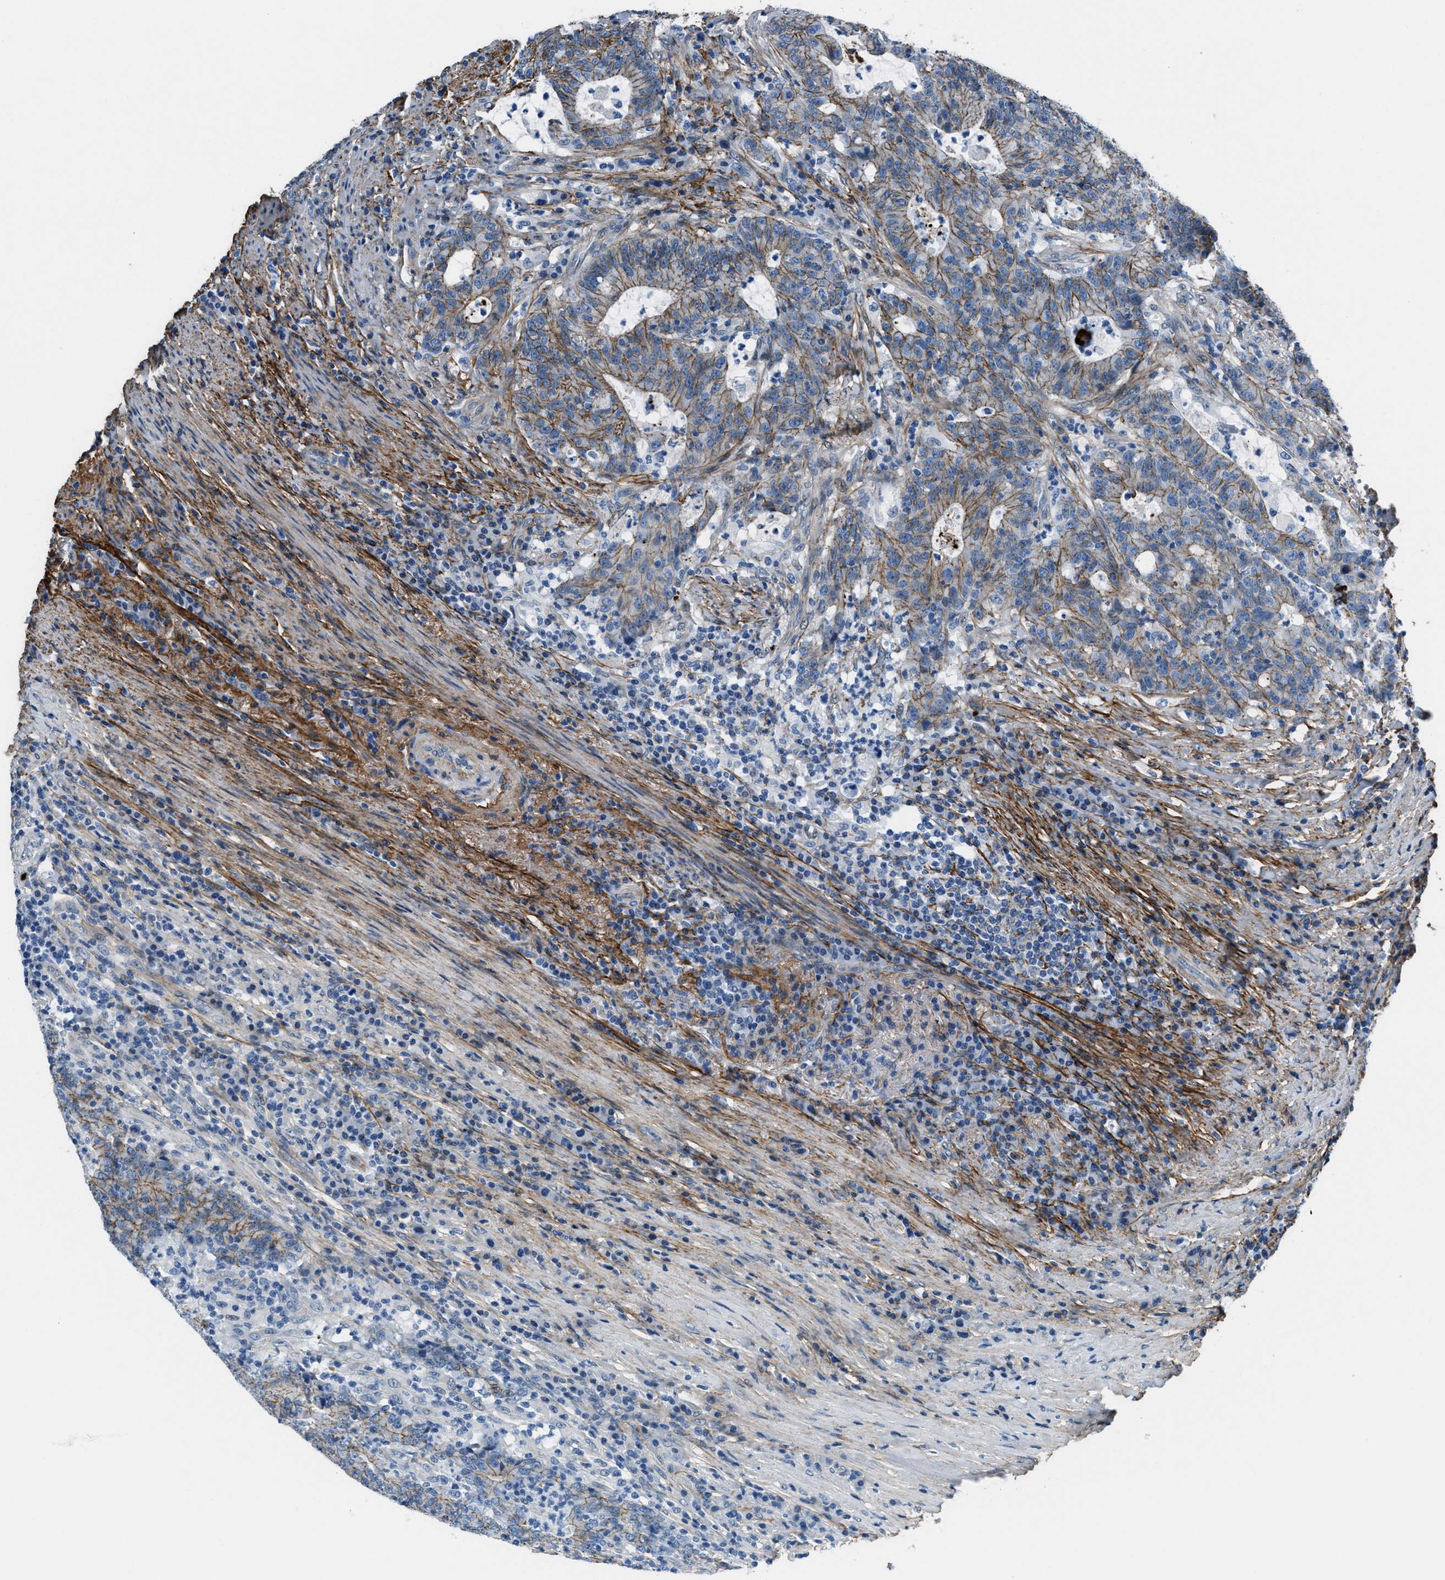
{"staining": {"intensity": "moderate", "quantity": "25%-75%", "location": "cytoplasmic/membranous"}, "tissue": "colorectal cancer", "cell_type": "Tumor cells", "image_type": "cancer", "snomed": [{"axis": "morphology", "description": "Normal tissue, NOS"}, {"axis": "morphology", "description": "Adenocarcinoma, NOS"}, {"axis": "topography", "description": "Colon"}], "caption": "IHC of colorectal cancer reveals medium levels of moderate cytoplasmic/membranous expression in approximately 25%-75% of tumor cells.", "gene": "FBN1", "patient": {"sex": "female", "age": 75}}